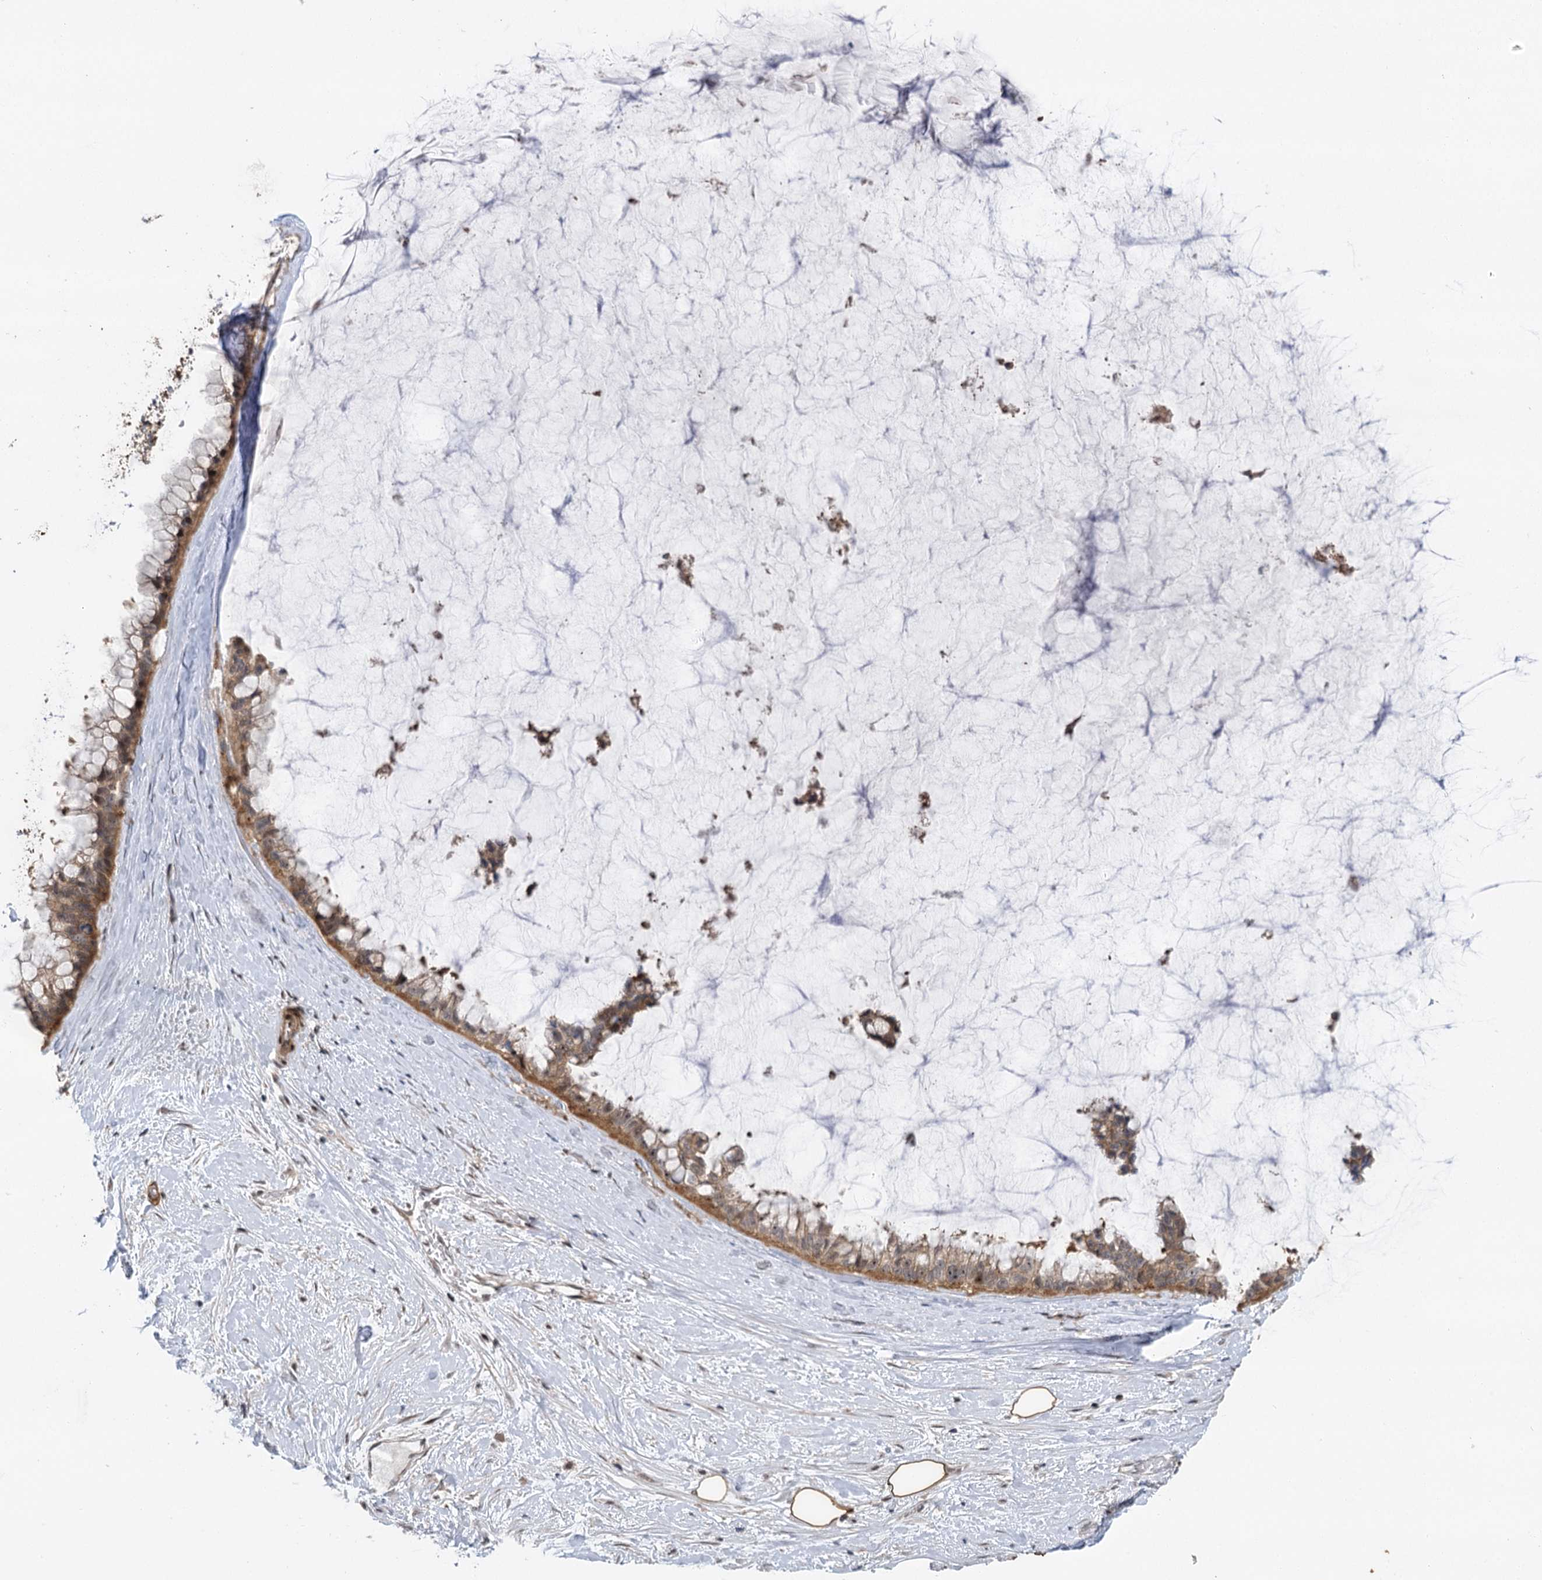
{"staining": {"intensity": "weak", "quantity": ">75%", "location": "cytoplasmic/membranous,nuclear"}, "tissue": "ovarian cancer", "cell_type": "Tumor cells", "image_type": "cancer", "snomed": [{"axis": "morphology", "description": "Cystadenocarcinoma, mucinous, NOS"}, {"axis": "topography", "description": "Ovary"}], "caption": "Immunohistochemical staining of human ovarian cancer displays low levels of weak cytoplasmic/membranous and nuclear staining in approximately >75% of tumor cells.", "gene": "IL11RA", "patient": {"sex": "female", "age": 39}}